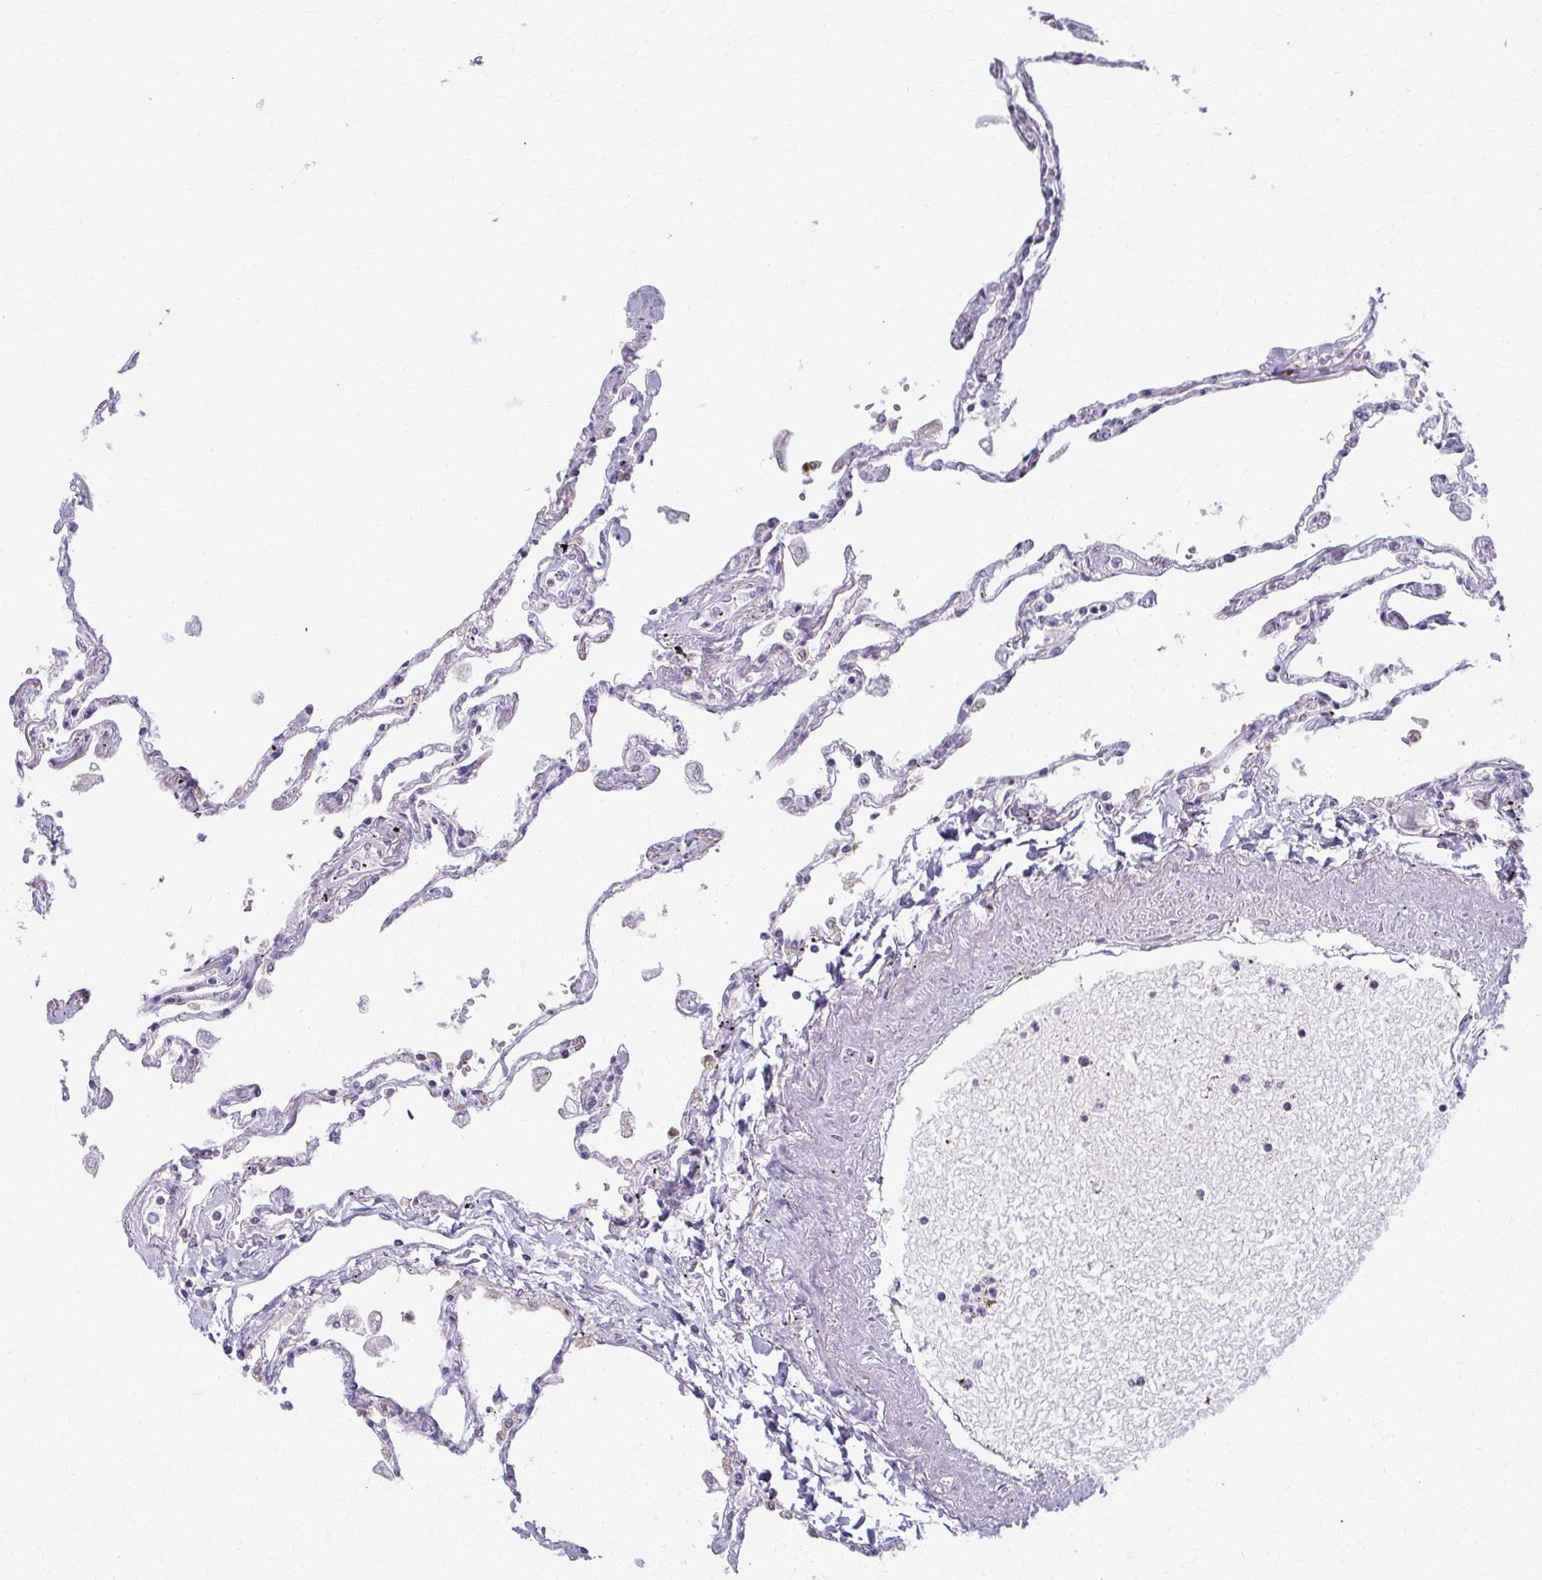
{"staining": {"intensity": "negative", "quantity": "none", "location": "none"}, "tissue": "lung", "cell_type": "Alveolar cells", "image_type": "normal", "snomed": [{"axis": "morphology", "description": "Normal tissue, NOS"}, {"axis": "topography", "description": "Lung"}], "caption": "Immunohistochemistry (IHC) of normal lung shows no expression in alveolar cells.", "gene": "LDLRAP1", "patient": {"sex": "female", "age": 67}}